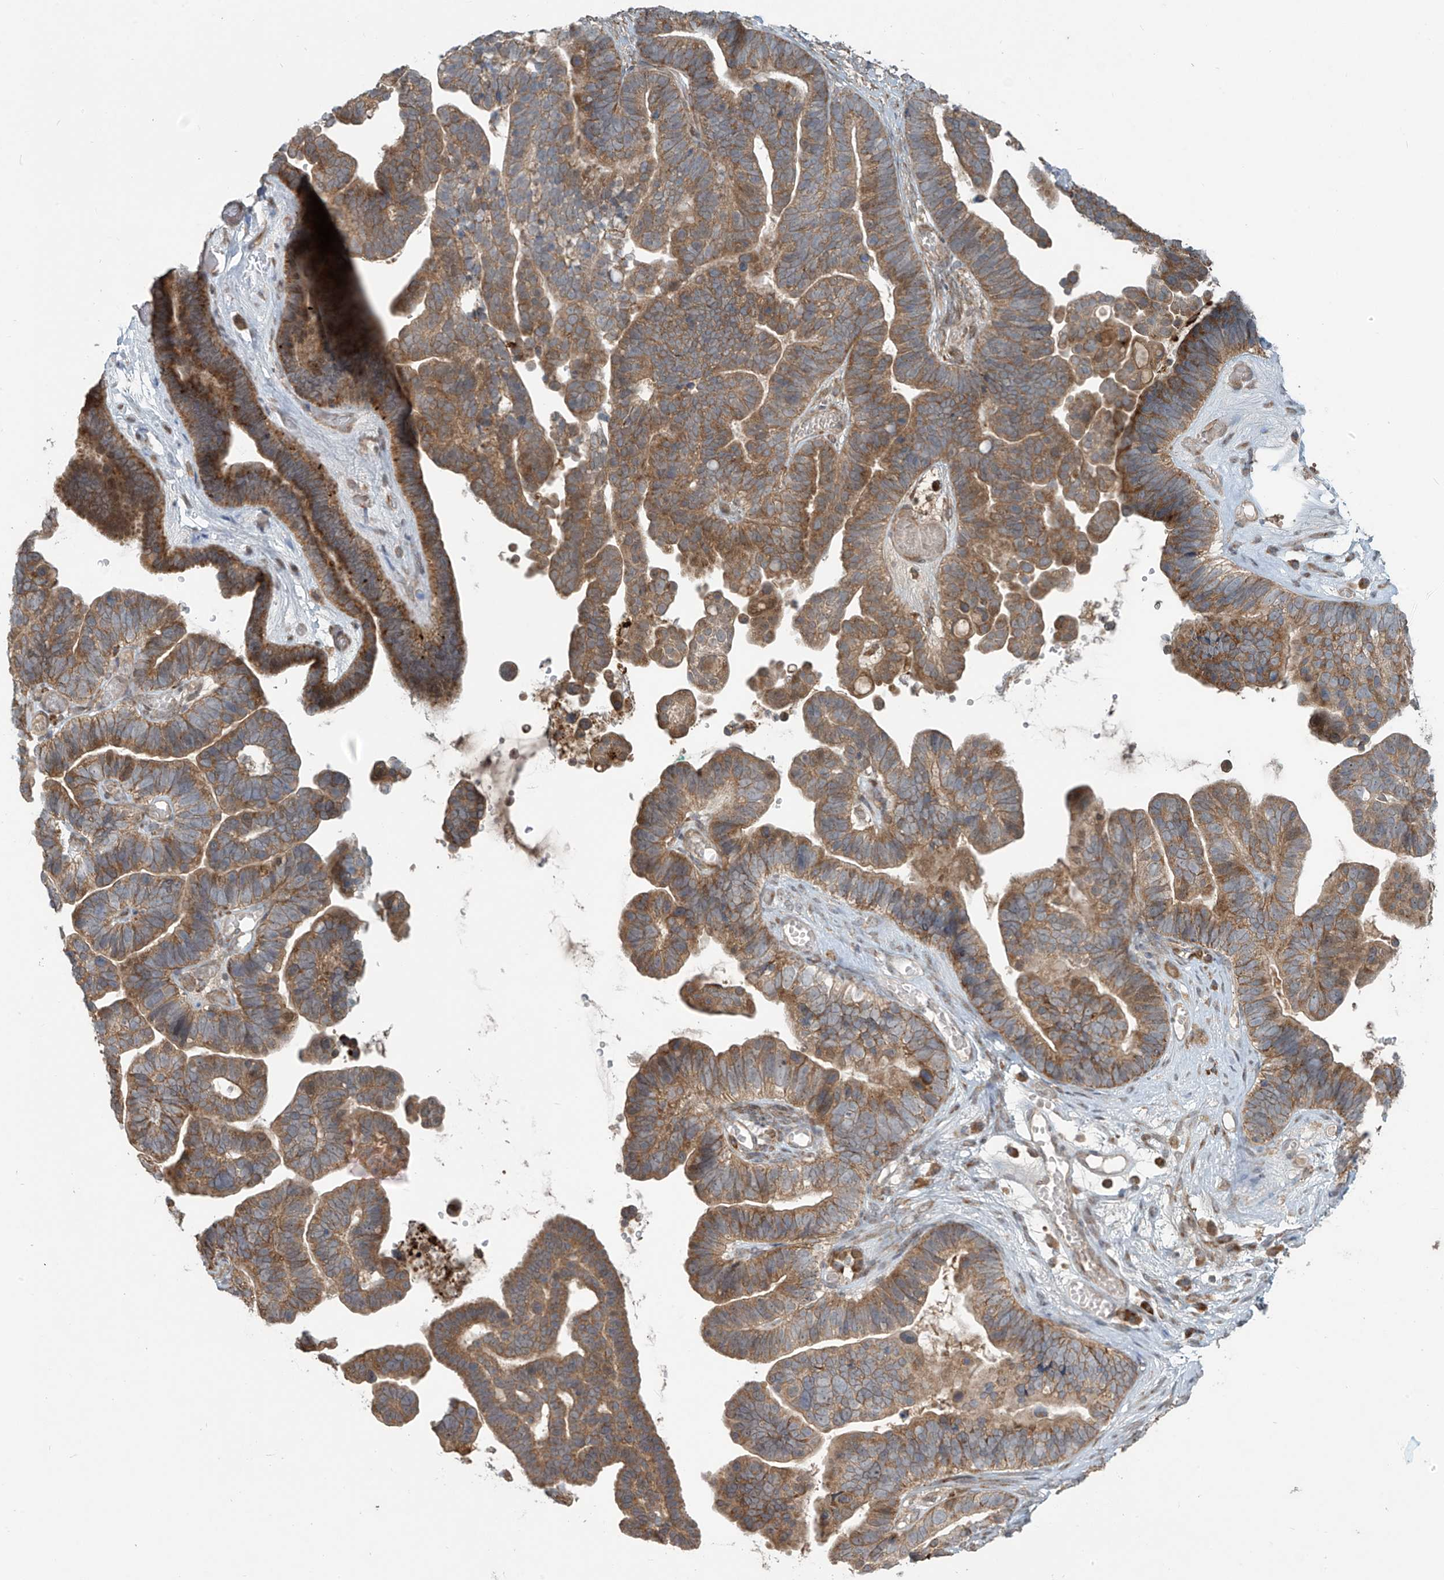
{"staining": {"intensity": "moderate", "quantity": ">75%", "location": "cytoplasmic/membranous"}, "tissue": "ovarian cancer", "cell_type": "Tumor cells", "image_type": "cancer", "snomed": [{"axis": "morphology", "description": "Cystadenocarcinoma, serous, NOS"}, {"axis": "topography", "description": "Ovary"}], "caption": "Human serous cystadenocarcinoma (ovarian) stained with a protein marker exhibits moderate staining in tumor cells.", "gene": "KATNIP", "patient": {"sex": "female", "age": 56}}